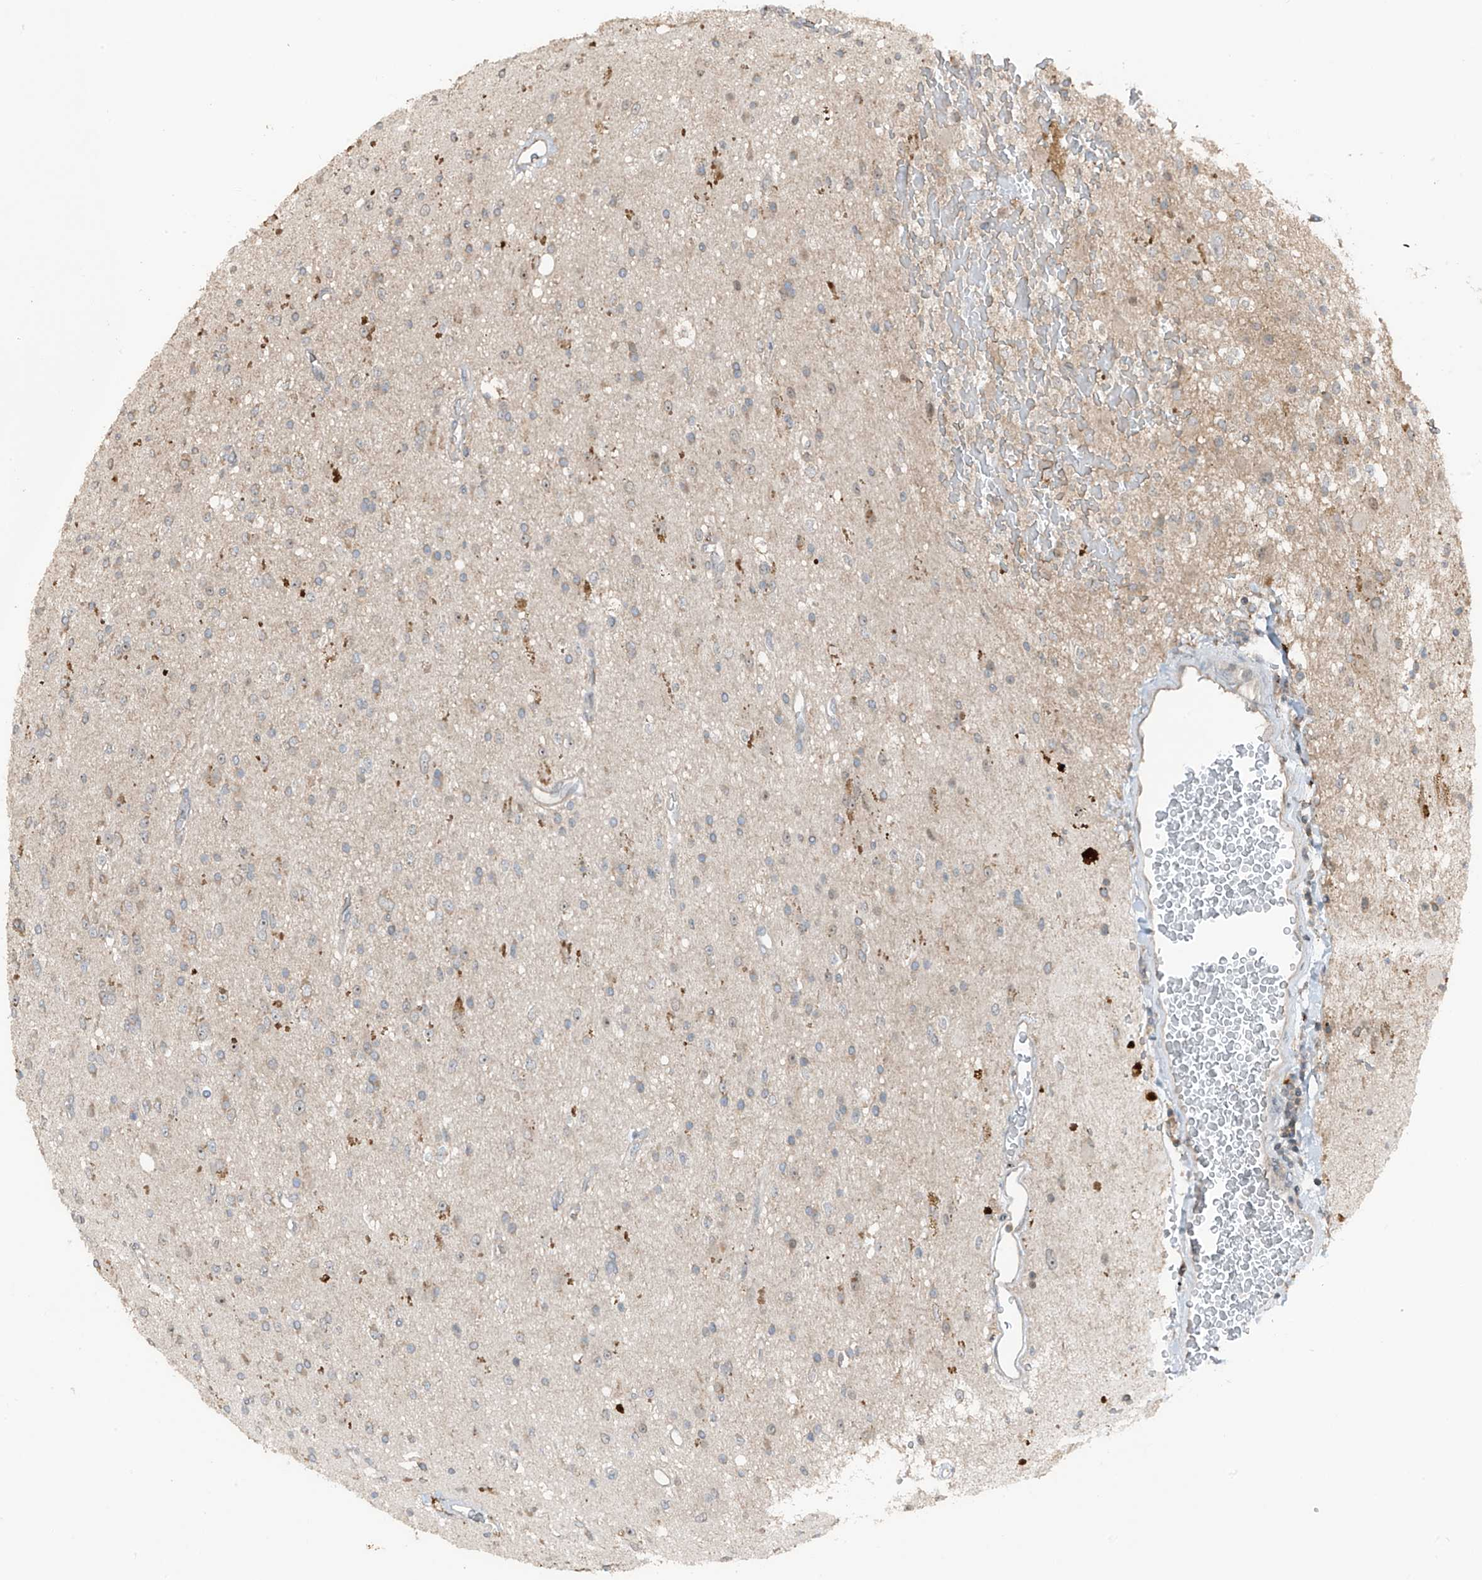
{"staining": {"intensity": "weak", "quantity": "<25%", "location": "cytoplasmic/membranous"}, "tissue": "glioma", "cell_type": "Tumor cells", "image_type": "cancer", "snomed": [{"axis": "morphology", "description": "Glioma, malignant, High grade"}, {"axis": "topography", "description": "Brain"}], "caption": "Immunohistochemistry (IHC) image of neoplastic tissue: human high-grade glioma (malignant) stained with DAB (3,3'-diaminobenzidine) demonstrates no significant protein staining in tumor cells. The staining was performed using DAB (3,3'-diaminobenzidine) to visualize the protein expression in brown, while the nuclei were stained in blue with hematoxylin (Magnification: 20x).", "gene": "TXNDC9", "patient": {"sex": "male", "age": 34}}